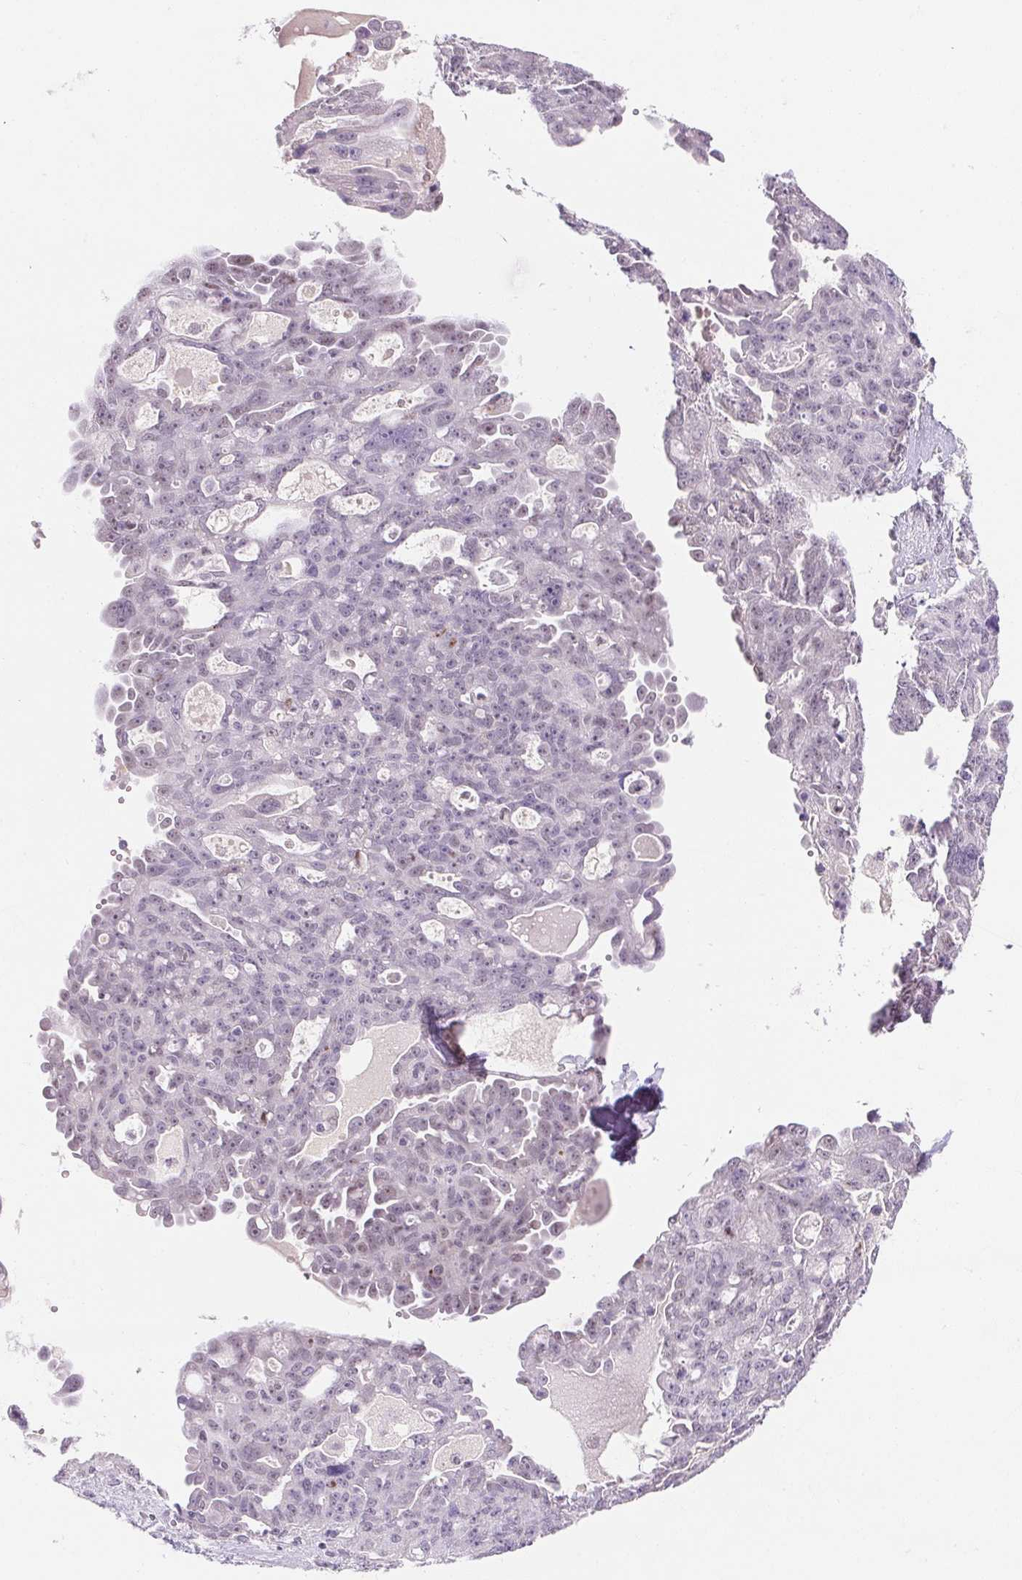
{"staining": {"intensity": "negative", "quantity": "none", "location": "none"}, "tissue": "ovarian cancer", "cell_type": "Tumor cells", "image_type": "cancer", "snomed": [{"axis": "morphology", "description": "Carcinoma, endometroid"}, {"axis": "topography", "description": "Ovary"}], "caption": "Tumor cells are negative for brown protein staining in ovarian endometroid carcinoma. The staining was performed using DAB to visualize the protein expression in brown, while the nuclei were stained in blue with hematoxylin (Magnification: 20x).", "gene": "DPPA5", "patient": {"sex": "female", "age": 70}}